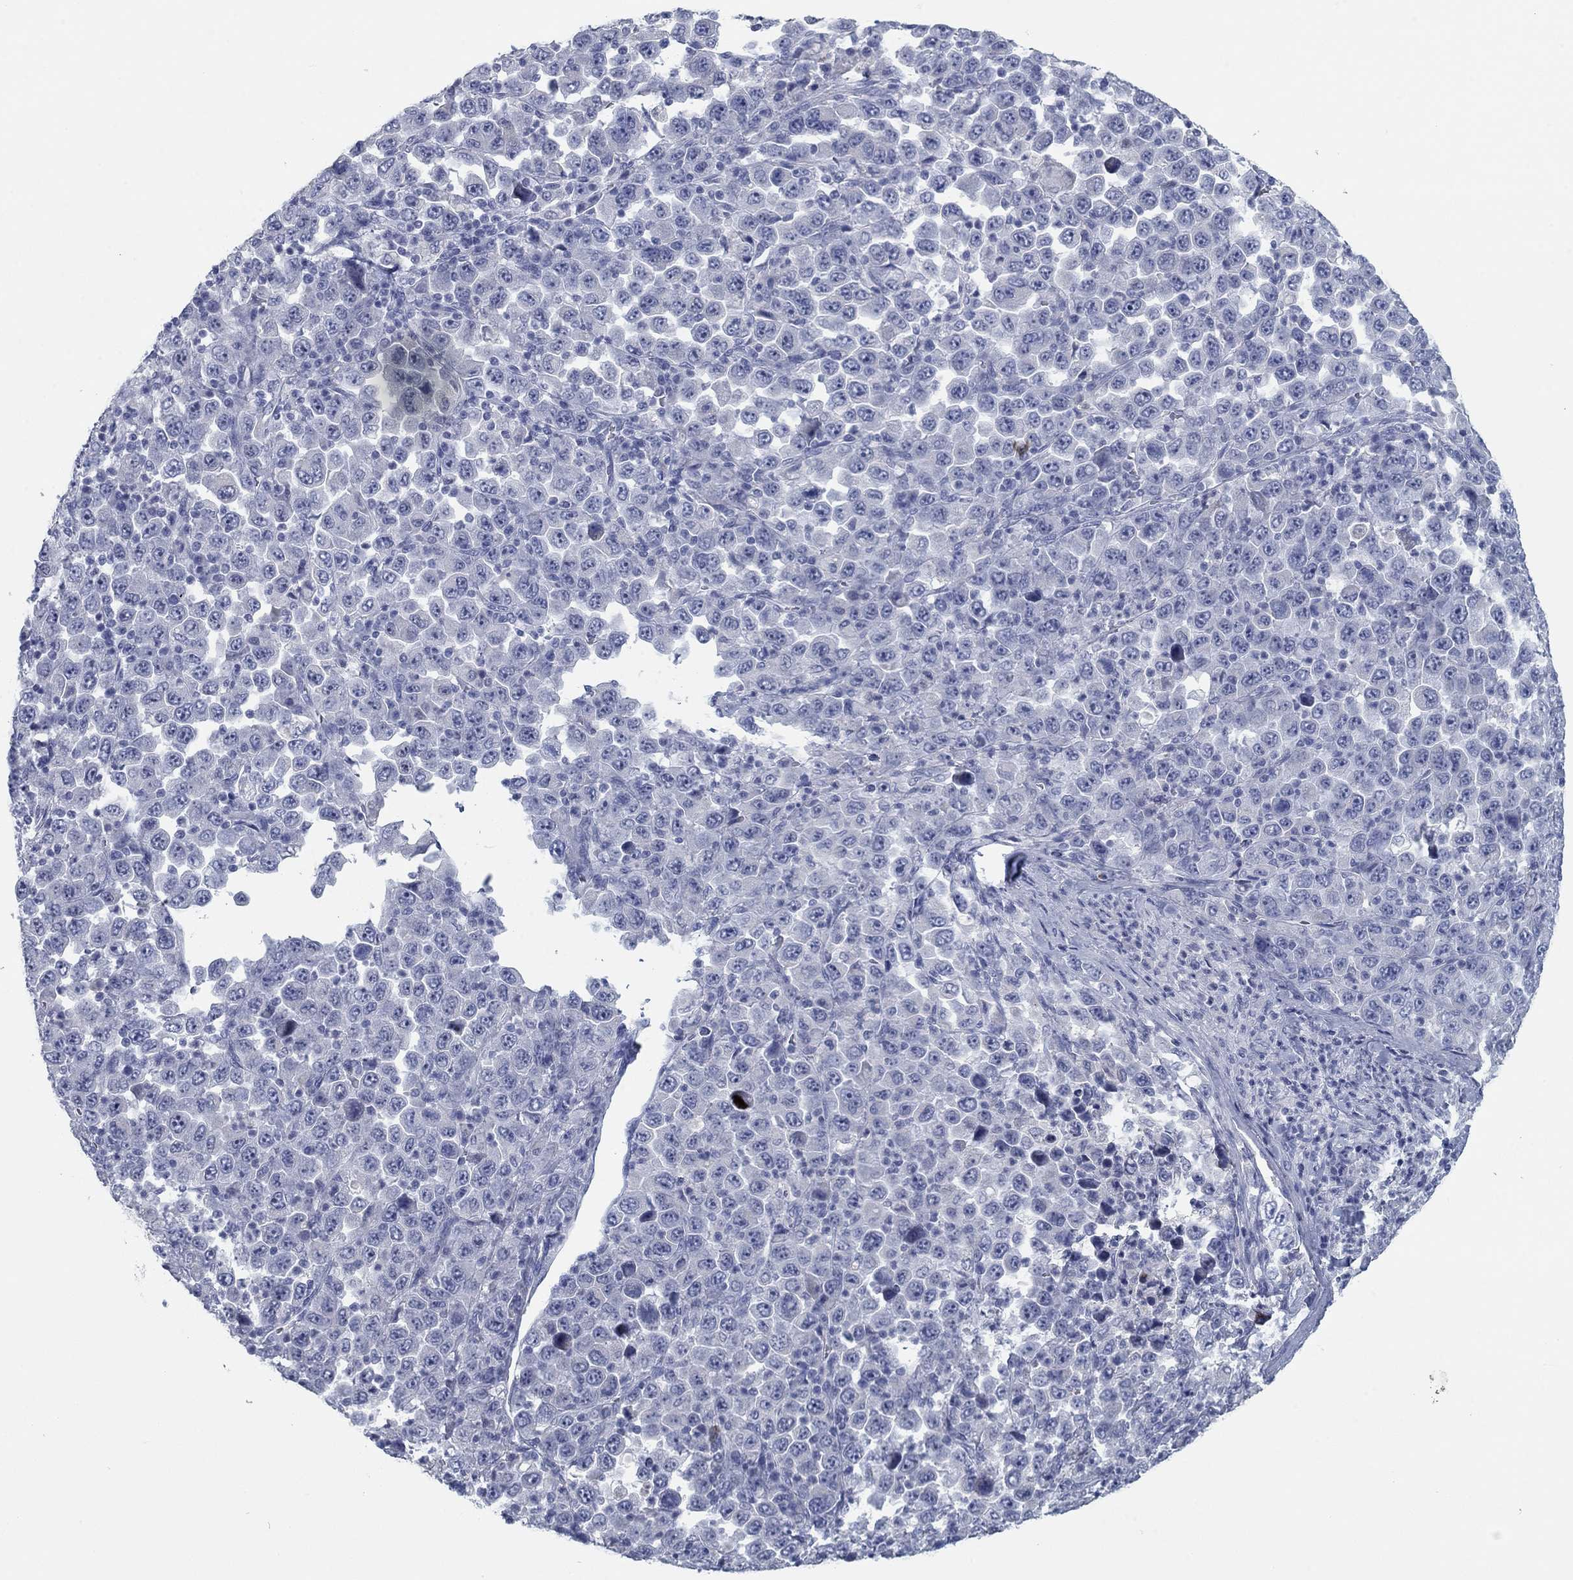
{"staining": {"intensity": "negative", "quantity": "none", "location": "none"}, "tissue": "stomach cancer", "cell_type": "Tumor cells", "image_type": "cancer", "snomed": [{"axis": "morphology", "description": "Normal tissue, NOS"}, {"axis": "morphology", "description": "Adenocarcinoma, NOS"}, {"axis": "topography", "description": "Stomach, upper"}, {"axis": "topography", "description": "Stomach"}], "caption": "Protein analysis of stomach cancer (adenocarcinoma) shows no significant staining in tumor cells.", "gene": "APOC3", "patient": {"sex": "male", "age": 59}}